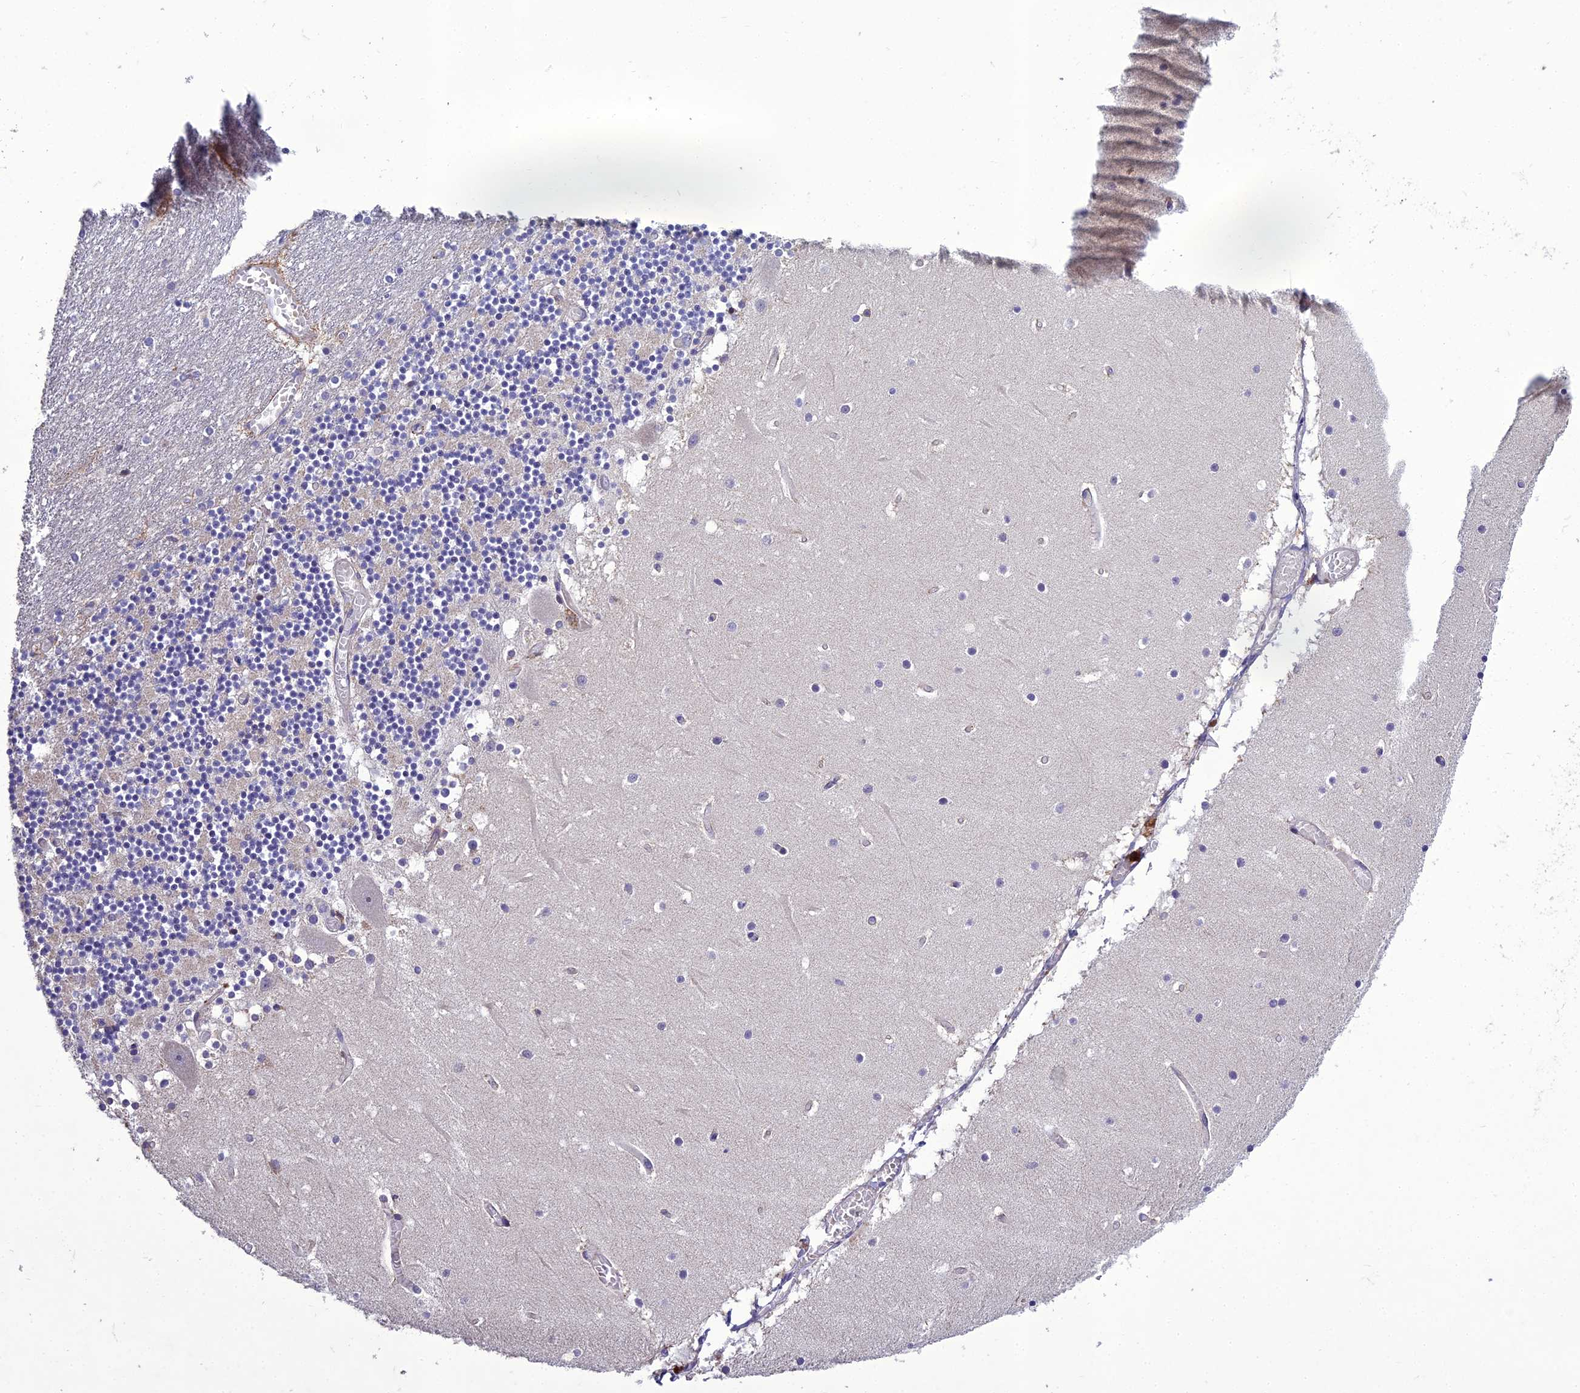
{"staining": {"intensity": "negative", "quantity": "none", "location": "none"}, "tissue": "cerebellum", "cell_type": "Cells in granular layer", "image_type": "normal", "snomed": [{"axis": "morphology", "description": "Normal tissue, NOS"}, {"axis": "topography", "description": "Cerebellum"}], "caption": "Cells in granular layer are negative for brown protein staining in benign cerebellum. The staining was performed using DAB (3,3'-diaminobenzidine) to visualize the protein expression in brown, while the nuclei were stained in blue with hematoxylin (Magnification: 20x).", "gene": "ADIPOR2", "patient": {"sex": "female", "age": 28}}